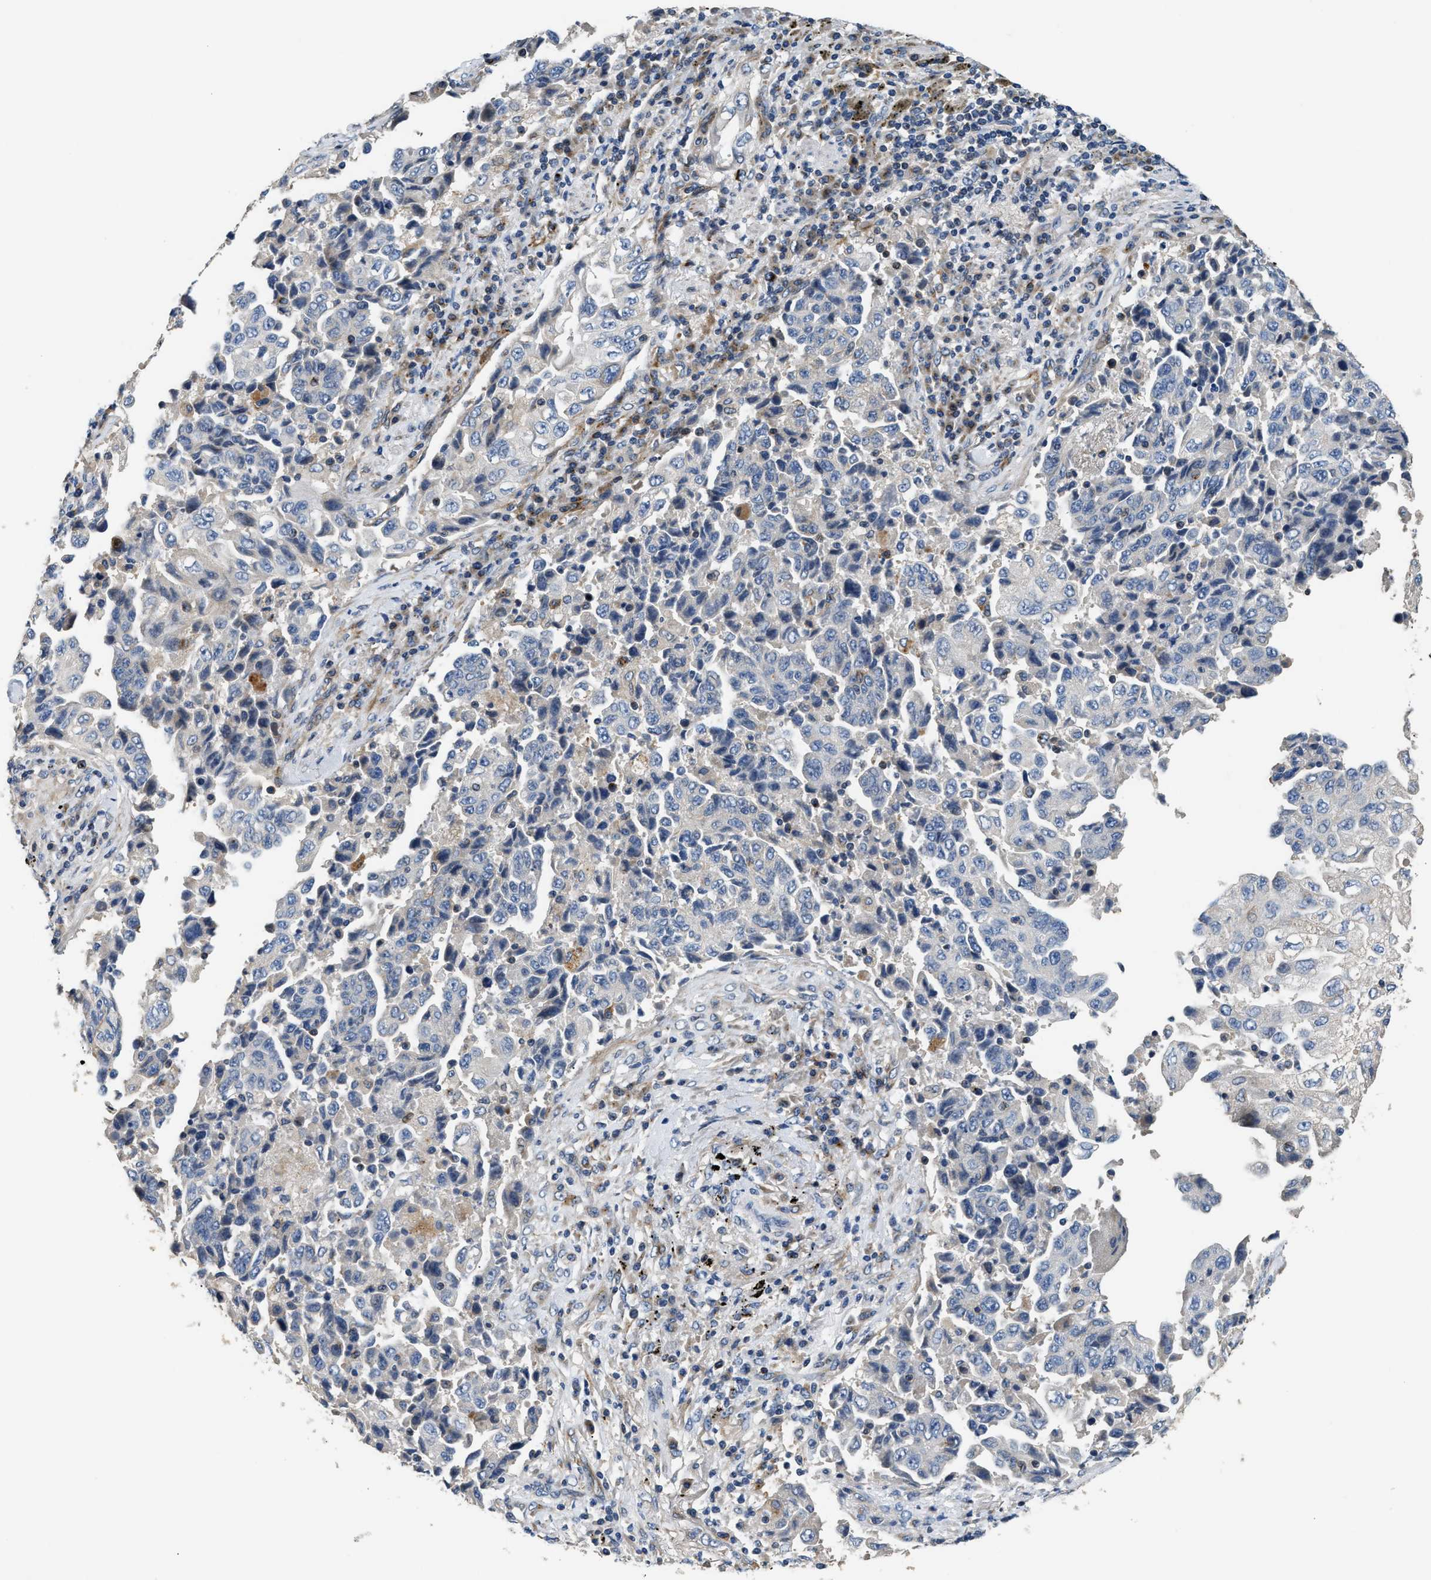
{"staining": {"intensity": "negative", "quantity": "none", "location": "none"}, "tissue": "lung cancer", "cell_type": "Tumor cells", "image_type": "cancer", "snomed": [{"axis": "morphology", "description": "Adenocarcinoma, NOS"}, {"axis": "topography", "description": "Lung"}], "caption": "Tumor cells are negative for protein expression in human adenocarcinoma (lung).", "gene": "IL17RC", "patient": {"sex": "female", "age": 51}}